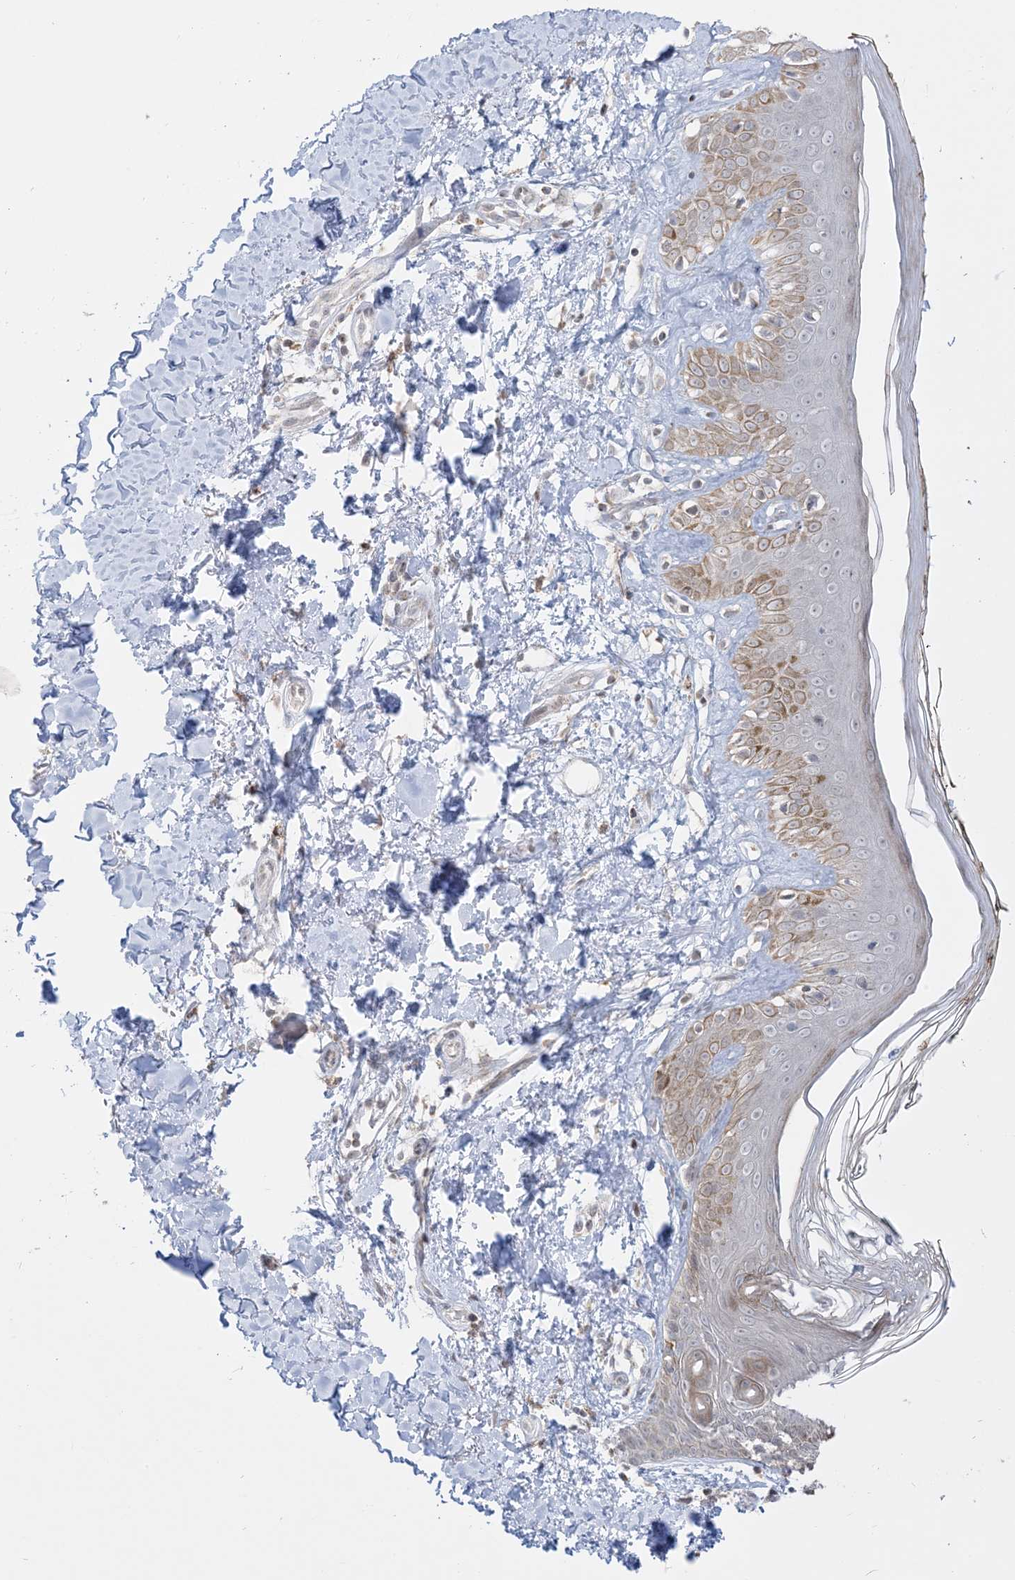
{"staining": {"intensity": "weak", "quantity": "25%-75%", "location": "cytoplasmic/membranous"}, "tissue": "skin", "cell_type": "Fibroblasts", "image_type": "normal", "snomed": [{"axis": "morphology", "description": "Normal tissue, NOS"}, {"axis": "topography", "description": "Skin"}], "caption": "A low amount of weak cytoplasmic/membranous positivity is appreciated in about 25%-75% of fibroblasts in benign skin. (DAB (3,3'-diaminobenzidine) IHC, brown staining for protein, blue staining for nuclei).", "gene": "KANSL3", "patient": {"sex": "female", "age": 64}}